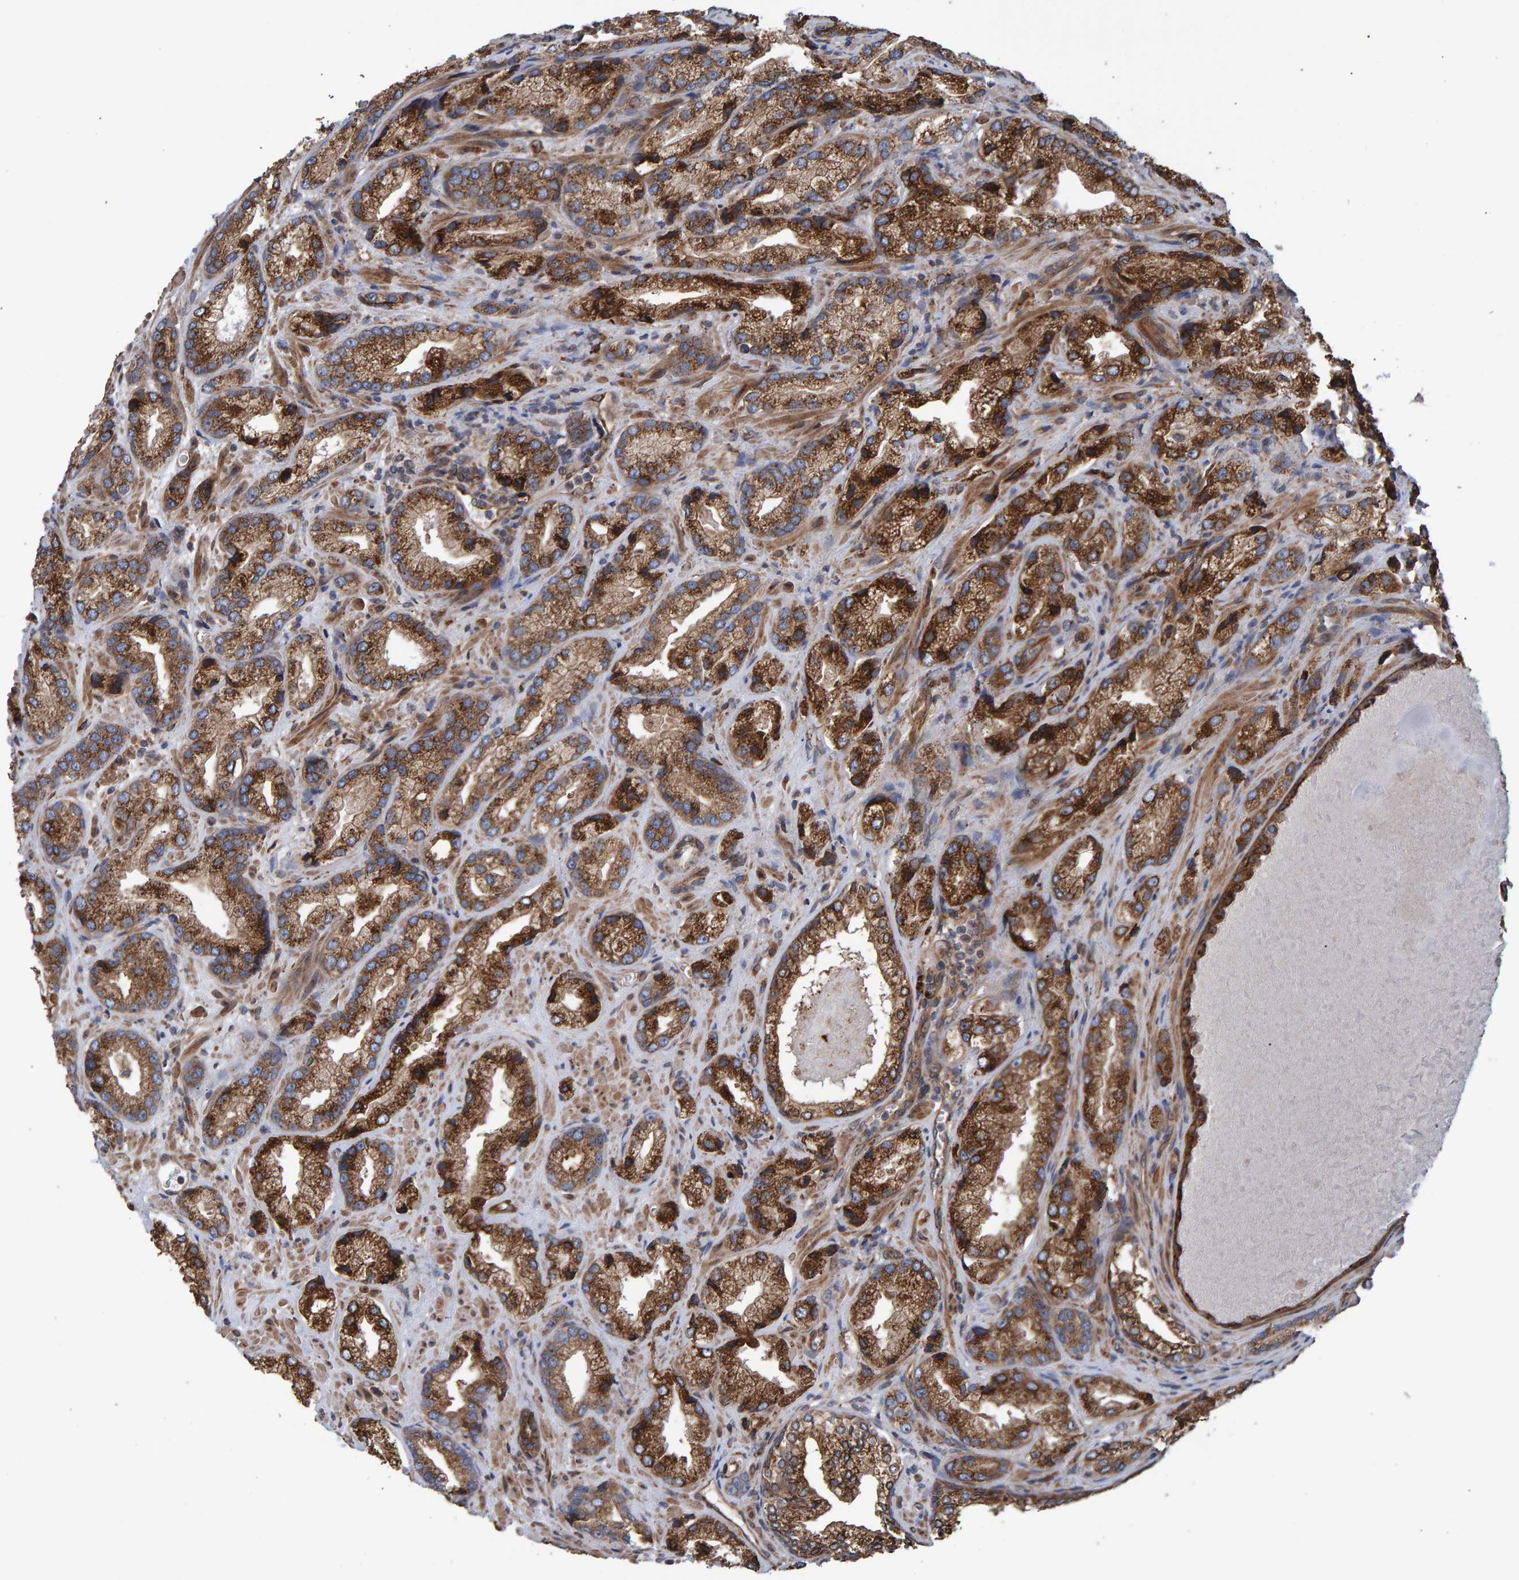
{"staining": {"intensity": "strong", "quantity": ">75%", "location": "cytoplasmic/membranous"}, "tissue": "prostate cancer", "cell_type": "Tumor cells", "image_type": "cancer", "snomed": [{"axis": "morphology", "description": "Adenocarcinoma, High grade"}, {"axis": "topography", "description": "Prostate"}], "caption": "This is an image of immunohistochemistry staining of adenocarcinoma (high-grade) (prostate), which shows strong staining in the cytoplasmic/membranous of tumor cells.", "gene": "FAM117A", "patient": {"sex": "male", "age": 63}}